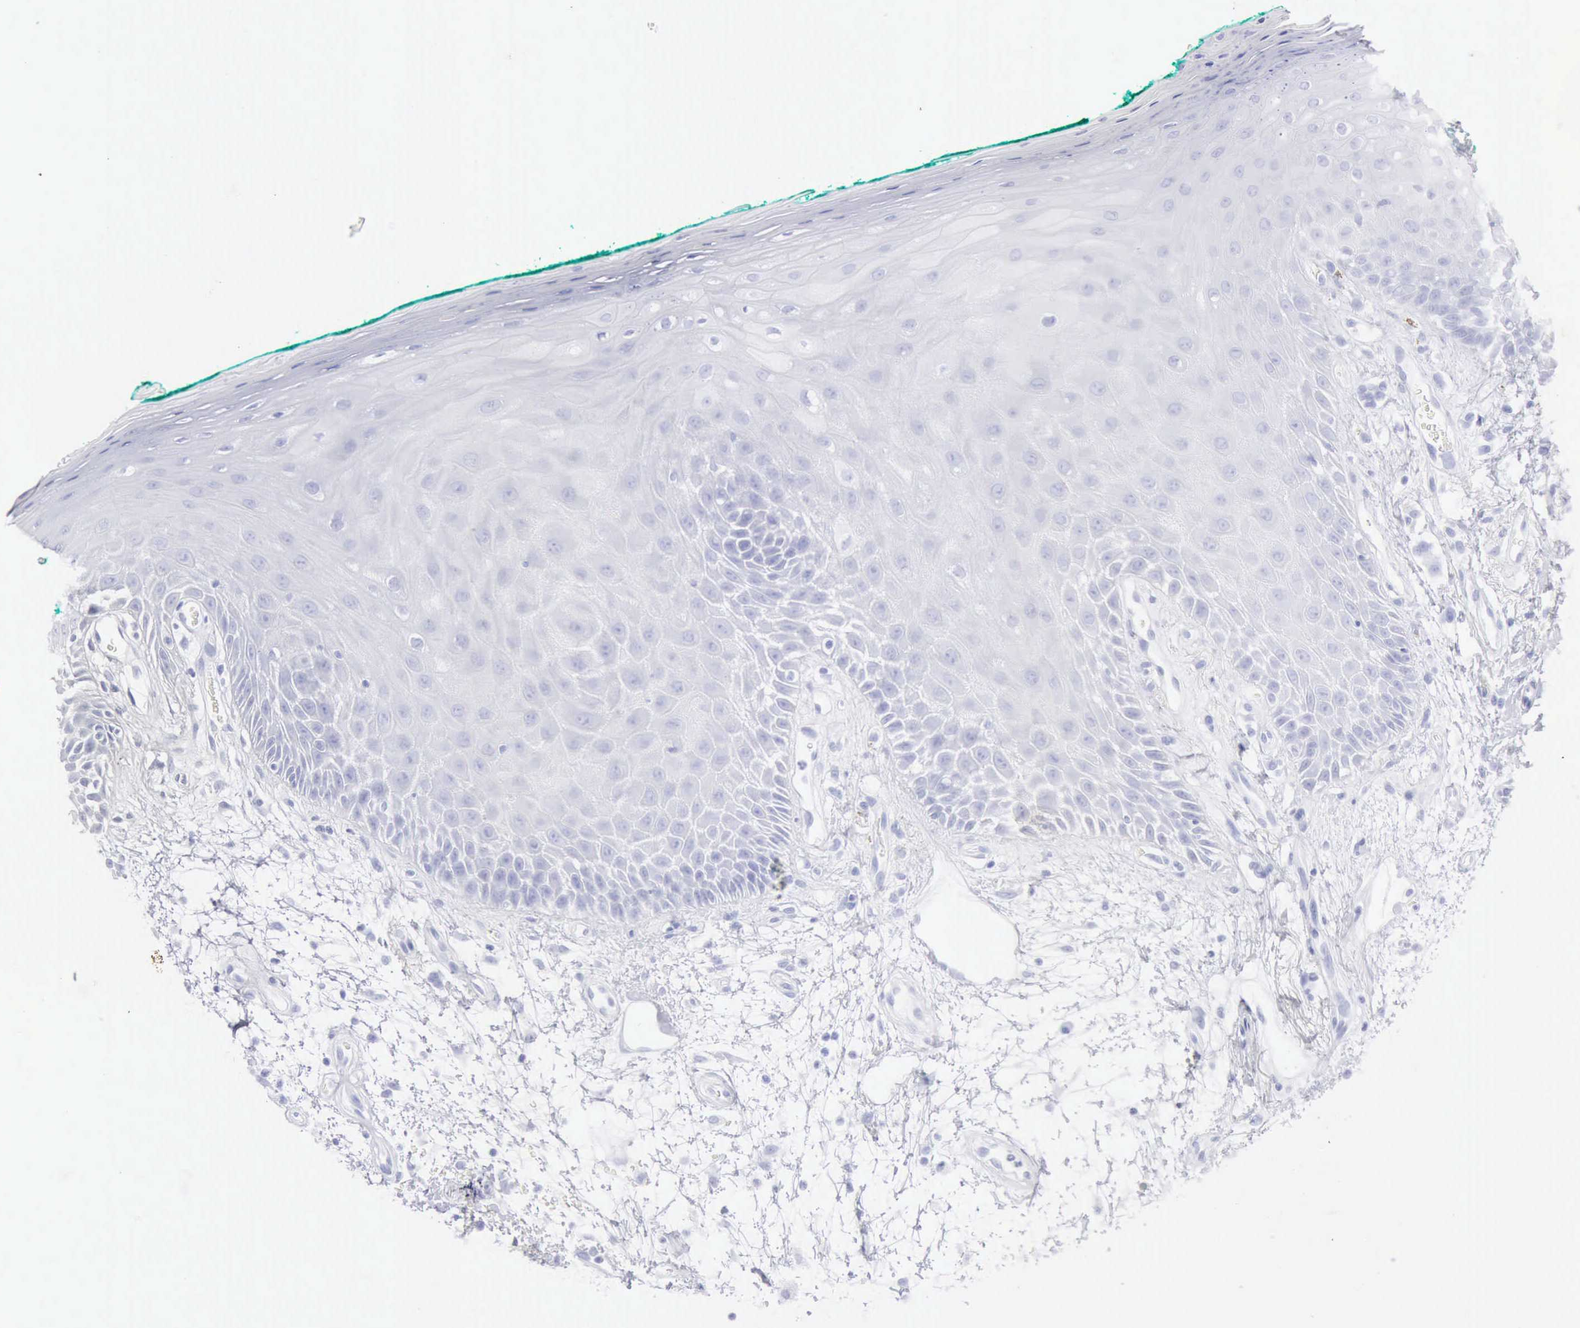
{"staining": {"intensity": "negative", "quantity": "none", "location": "none"}, "tissue": "oral mucosa", "cell_type": "Squamous epithelial cells", "image_type": "normal", "snomed": [{"axis": "morphology", "description": "Normal tissue, NOS"}, {"axis": "morphology", "description": "Squamous cell carcinoma, NOS"}, {"axis": "topography", "description": "Skeletal muscle"}, {"axis": "topography", "description": "Oral tissue"}, {"axis": "topography", "description": "Head-Neck"}], "caption": "High magnification brightfield microscopy of benign oral mucosa stained with DAB (brown) and counterstained with hematoxylin (blue): squamous epithelial cells show no significant expression.", "gene": "KRT10", "patient": {"sex": "female", "age": 84}}